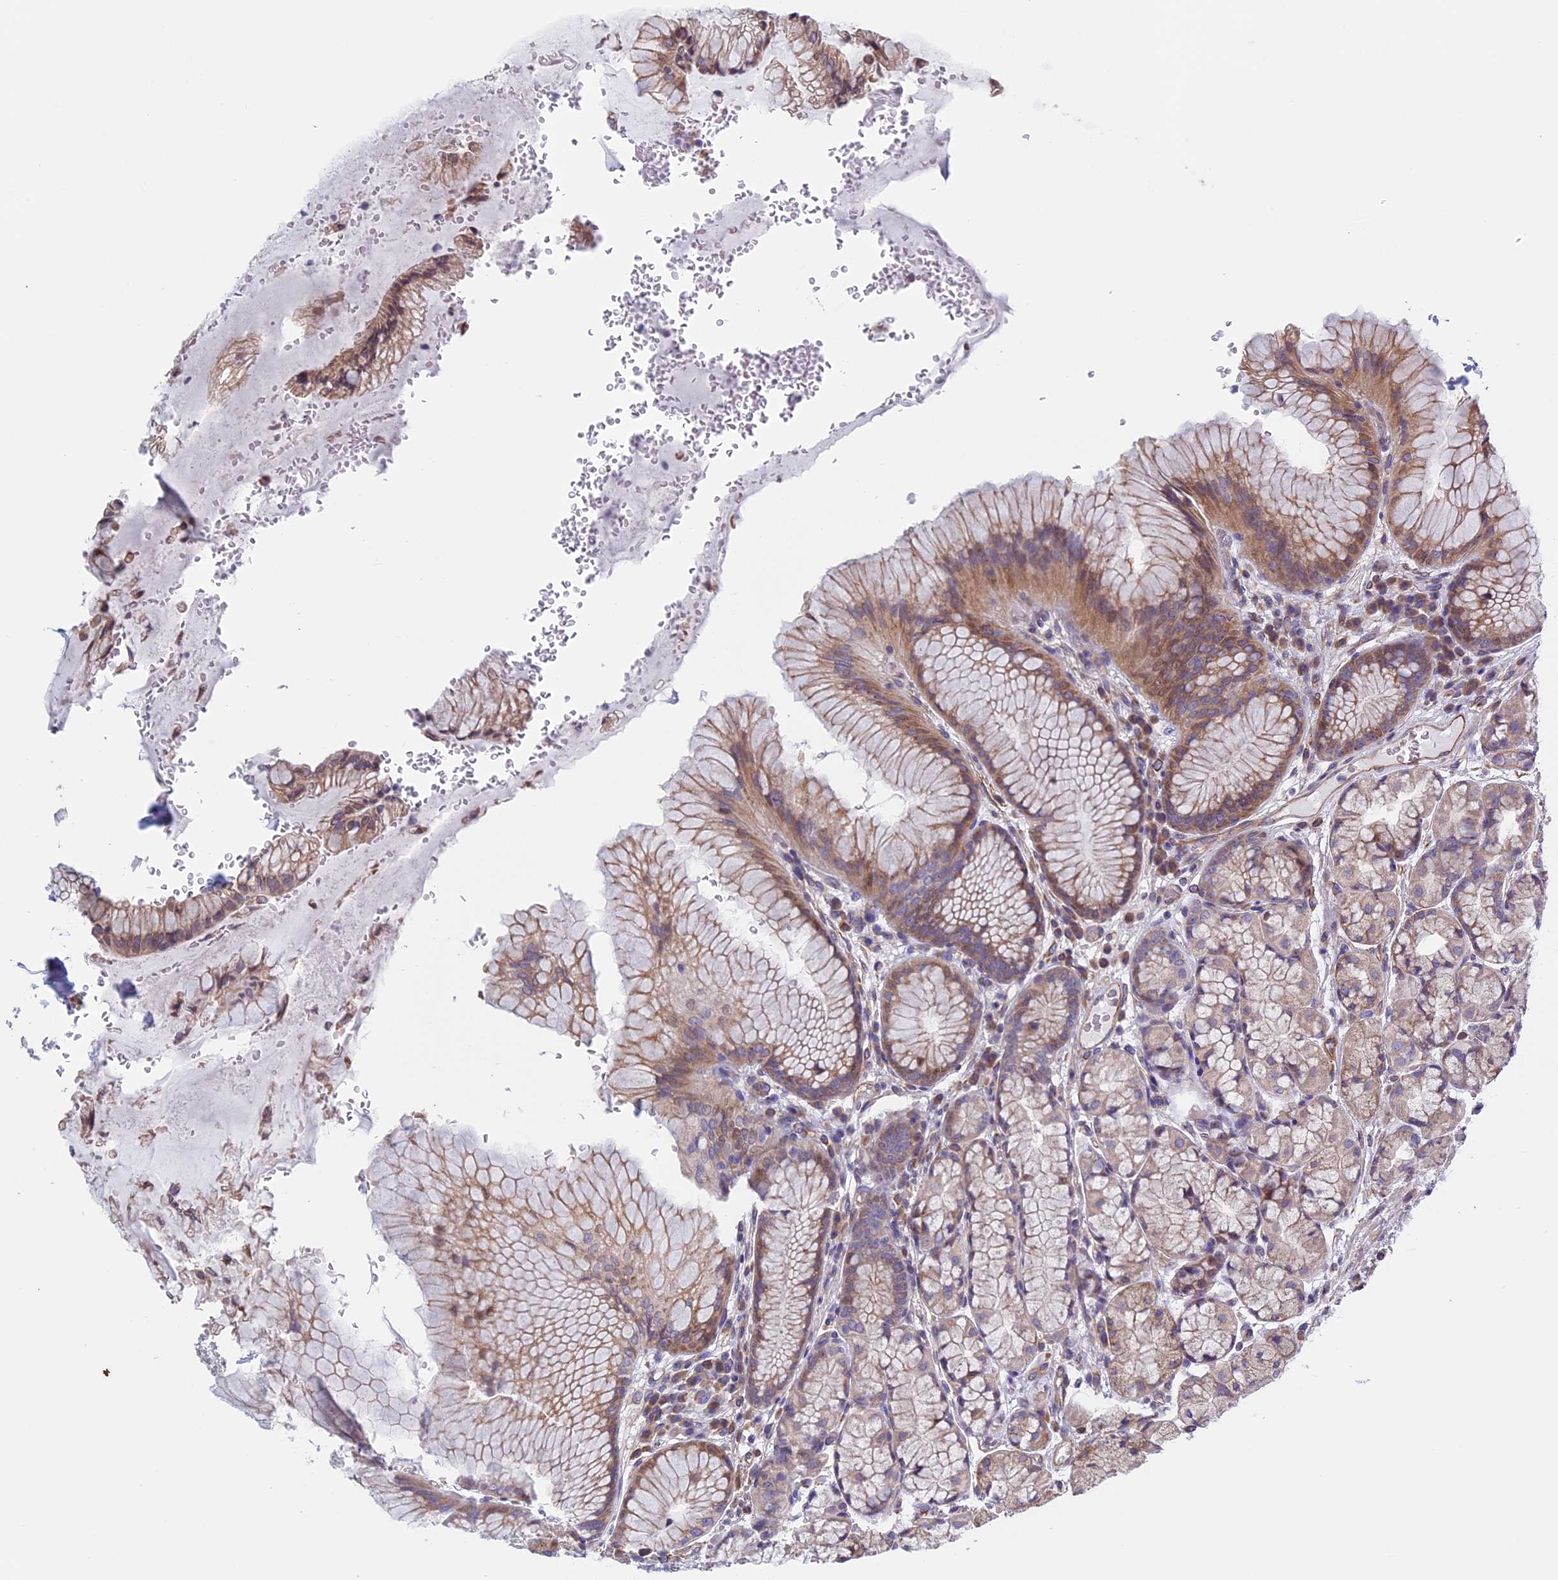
{"staining": {"intensity": "weak", "quantity": ">75%", "location": "cytoplasmic/membranous"}, "tissue": "stomach", "cell_type": "Glandular cells", "image_type": "normal", "snomed": [{"axis": "morphology", "description": "Normal tissue, NOS"}, {"axis": "topography", "description": "Stomach"}], "caption": "Immunohistochemical staining of normal human stomach demonstrates >75% levels of weak cytoplasmic/membranous protein expression in approximately >75% of glandular cells. The protein of interest is shown in brown color, while the nuclei are stained blue.", "gene": "BCL2L10", "patient": {"sex": "male", "age": 63}}